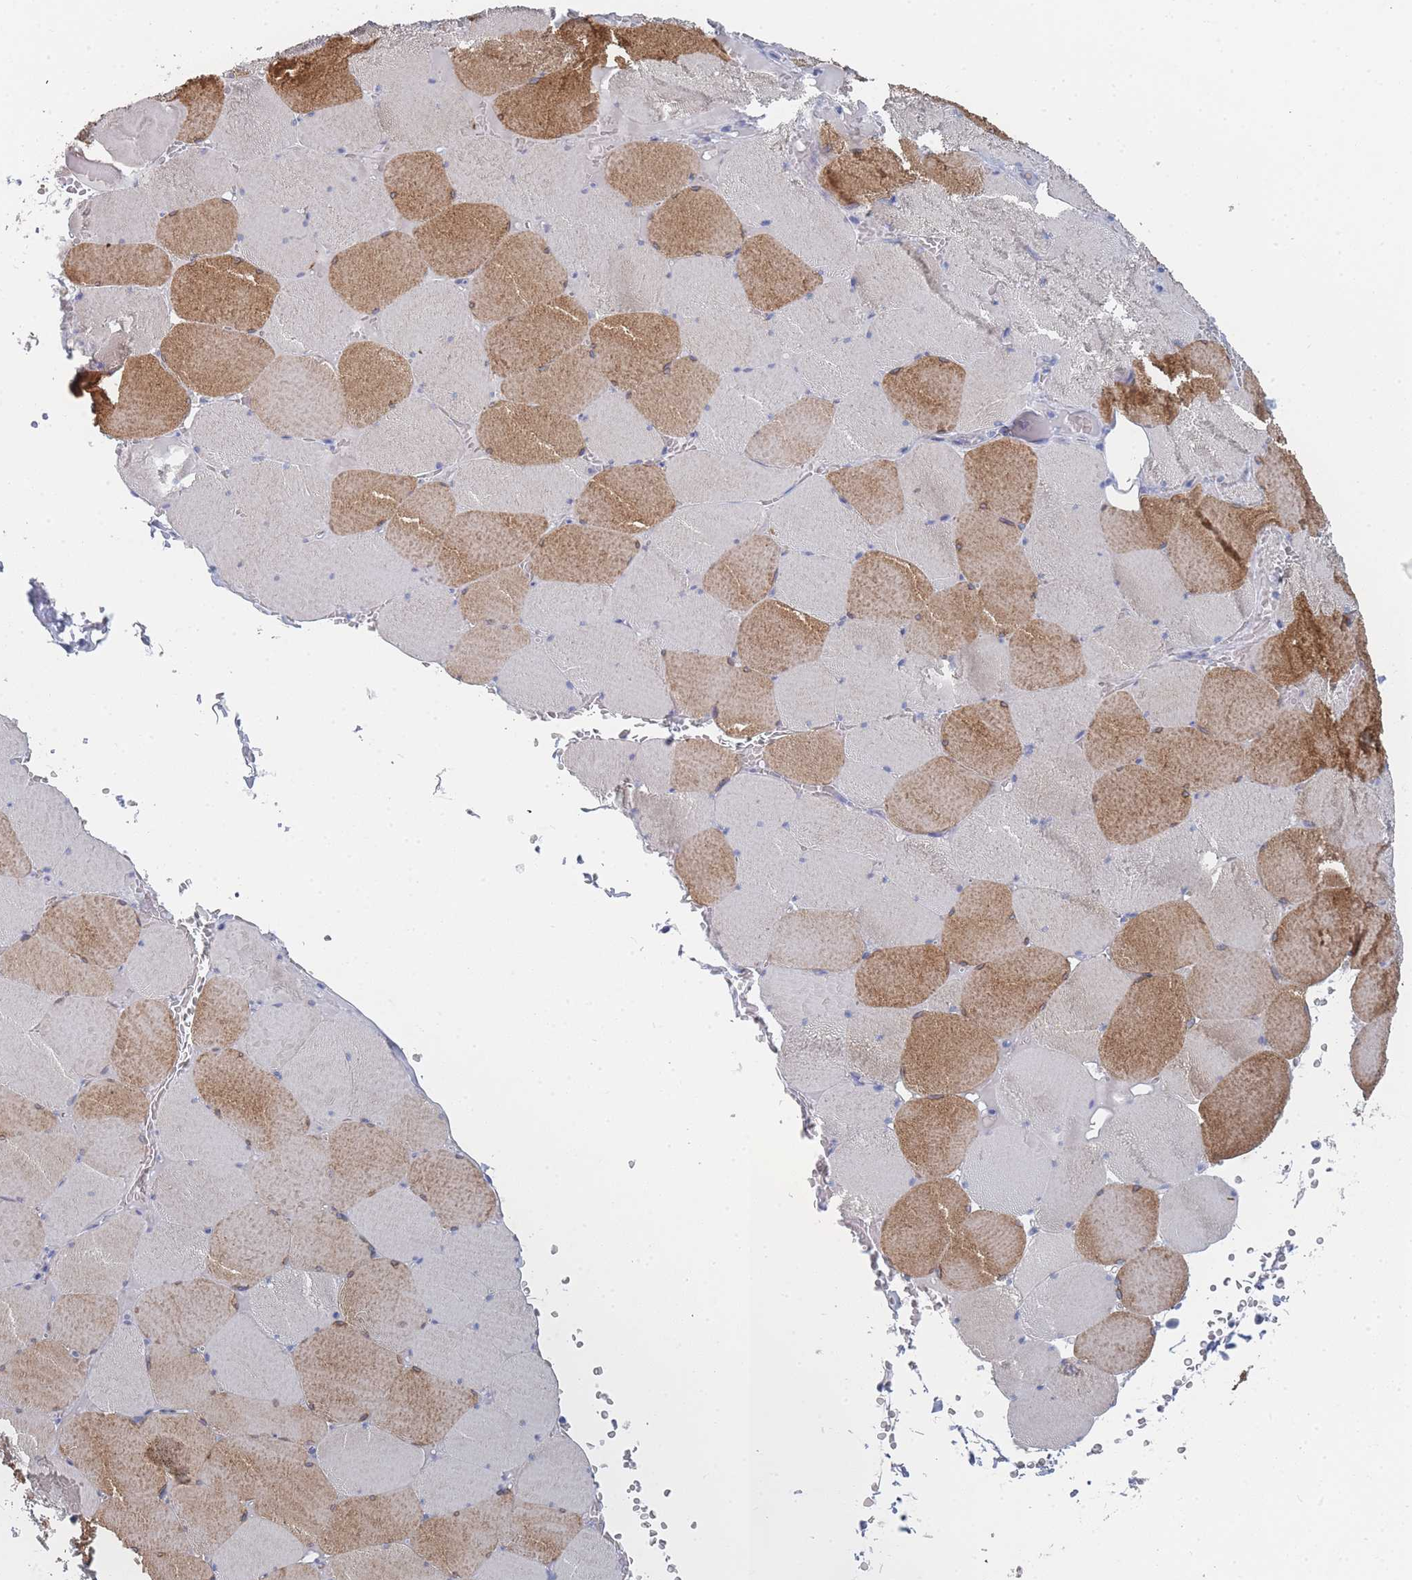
{"staining": {"intensity": "moderate", "quantity": "25%-75%", "location": "cytoplasmic/membranous"}, "tissue": "skeletal muscle", "cell_type": "Myocytes", "image_type": "normal", "snomed": [{"axis": "morphology", "description": "Normal tissue, NOS"}, {"axis": "topography", "description": "Skeletal muscle"}, {"axis": "topography", "description": "Head-Neck"}], "caption": "A high-resolution micrograph shows immunohistochemistry (IHC) staining of normal skeletal muscle, which displays moderate cytoplasmic/membranous staining in approximately 25%-75% of myocytes.", "gene": "ACAD11", "patient": {"sex": "male", "age": 66}}